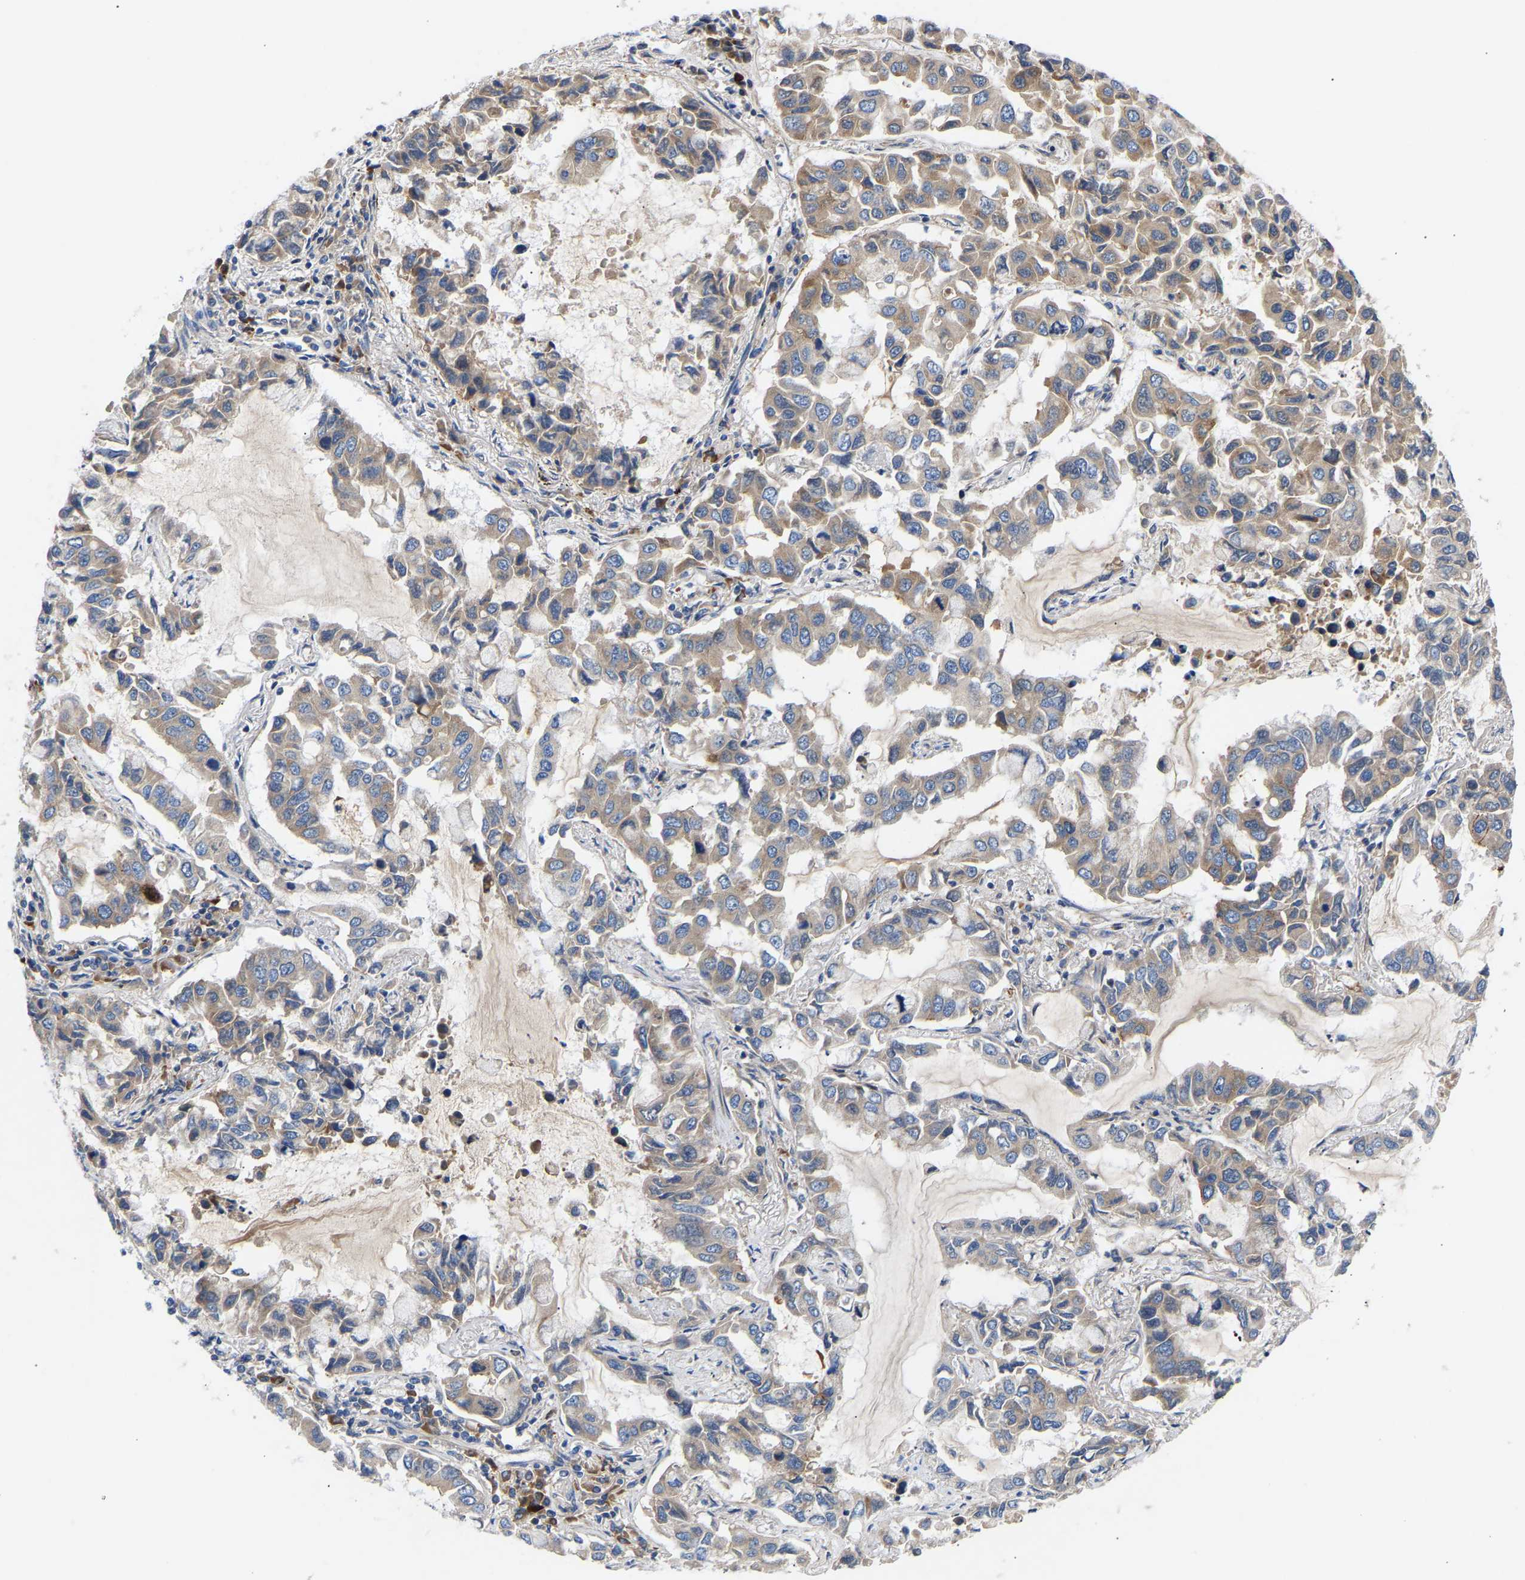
{"staining": {"intensity": "moderate", "quantity": "25%-75%", "location": "cytoplasmic/membranous"}, "tissue": "lung cancer", "cell_type": "Tumor cells", "image_type": "cancer", "snomed": [{"axis": "morphology", "description": "Adenocarcinoma, NOS"}, {"axis": "topography", "description": "Lung"}], "caption": "A high-resolution micrograph shows immunohistochemistry staining of adenocarcinoma (lung), which displays moderate cytoplasmic/membranous expression in approximately 25%-75% of tumor cells.", "gene": "AIMP2", "patient": {"sex": "male", "age": 64}}